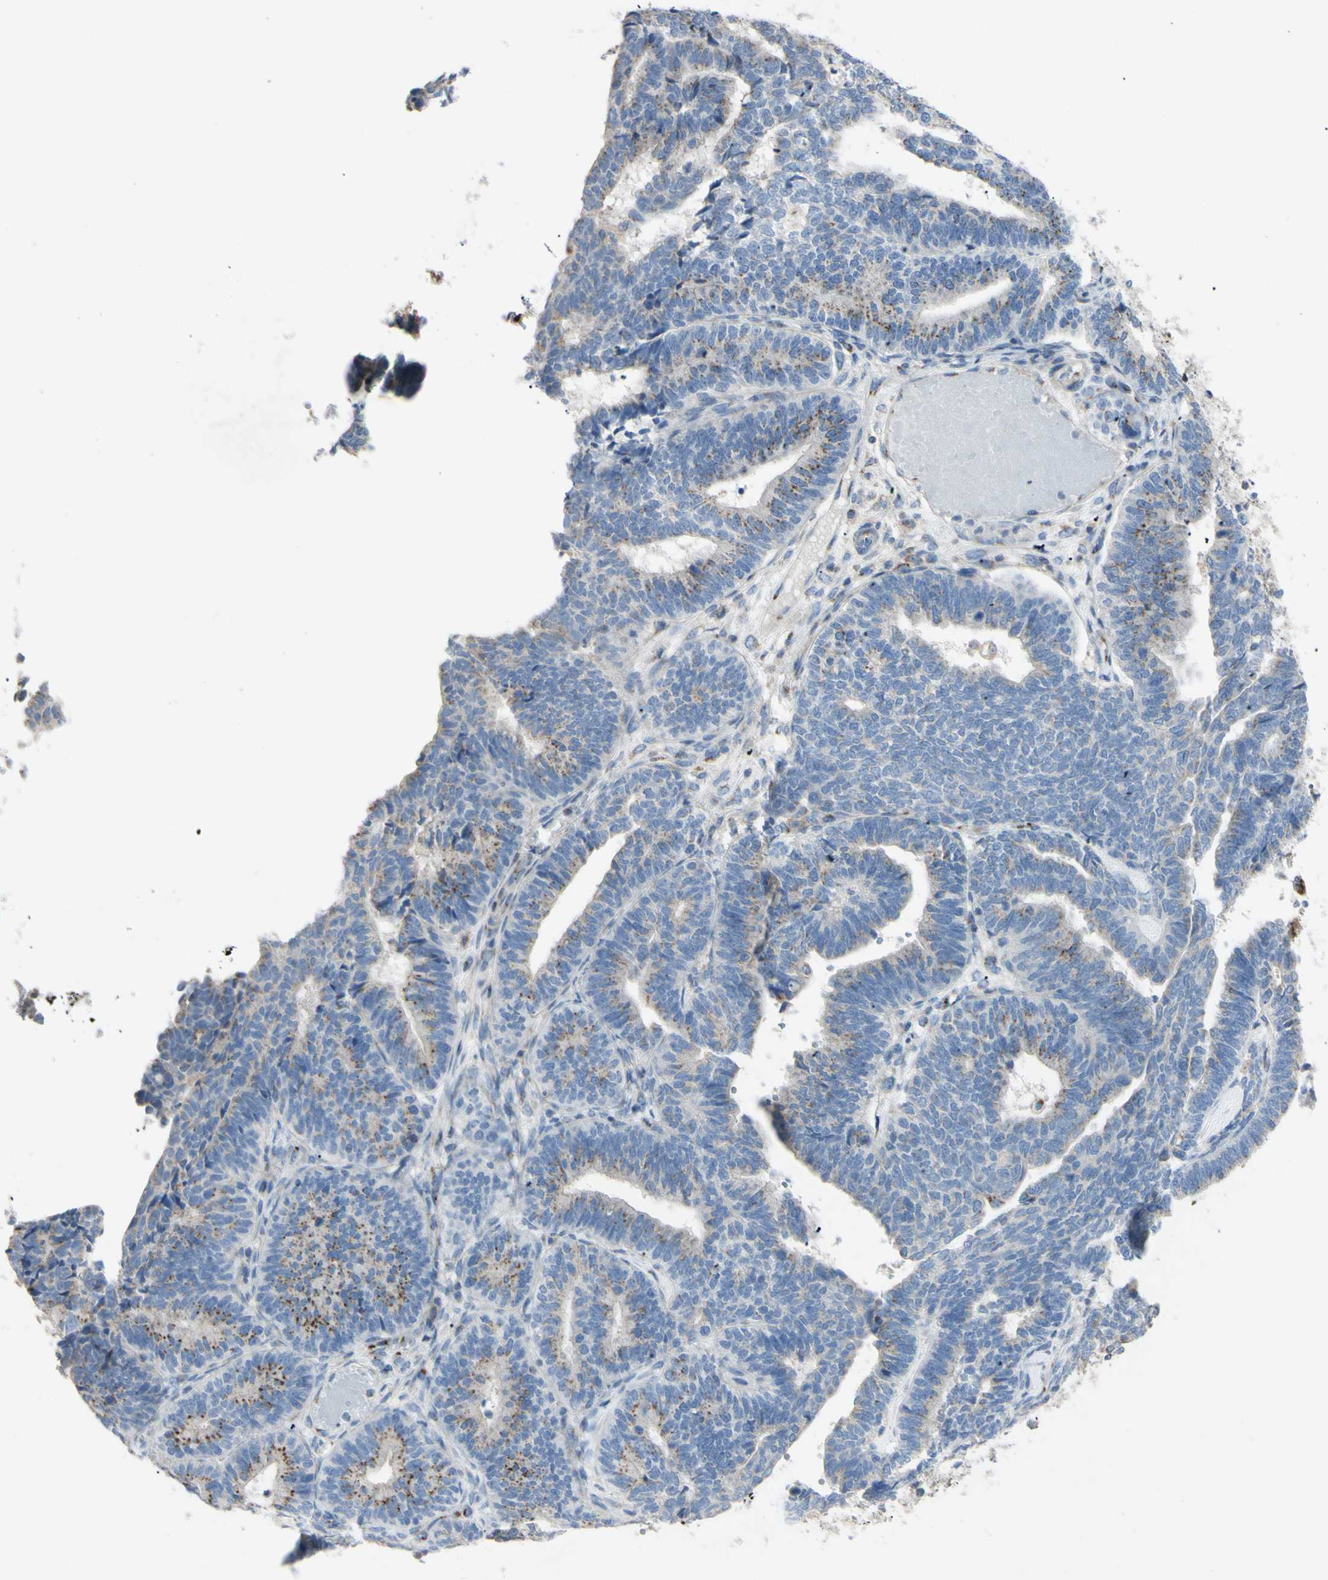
{"staining": {"intensity": "moderate", "quantity": "<25%", "location": "cytoplasmic/membranous"}, "tissue": "endometrial cancer", "cell_type": "Tumor cells", "image_type": "cancer", "snomed": [{"axis": "morphology", "description": "Adenocarcinoma, NOS"}, {"axis": "topography", "description": "Endometrium"}], "caption": "Brown immunohistochemical staining in endometrial cancer (adenocarcinoma) displays moderate cytoplasmic/membranous expression in approximately <25% of tumor cells. (Brightfield microscopy of DAB IHC at high magnification).", "gene": "B4GALT3", "patient": {"sex": "female", "age": 70}}